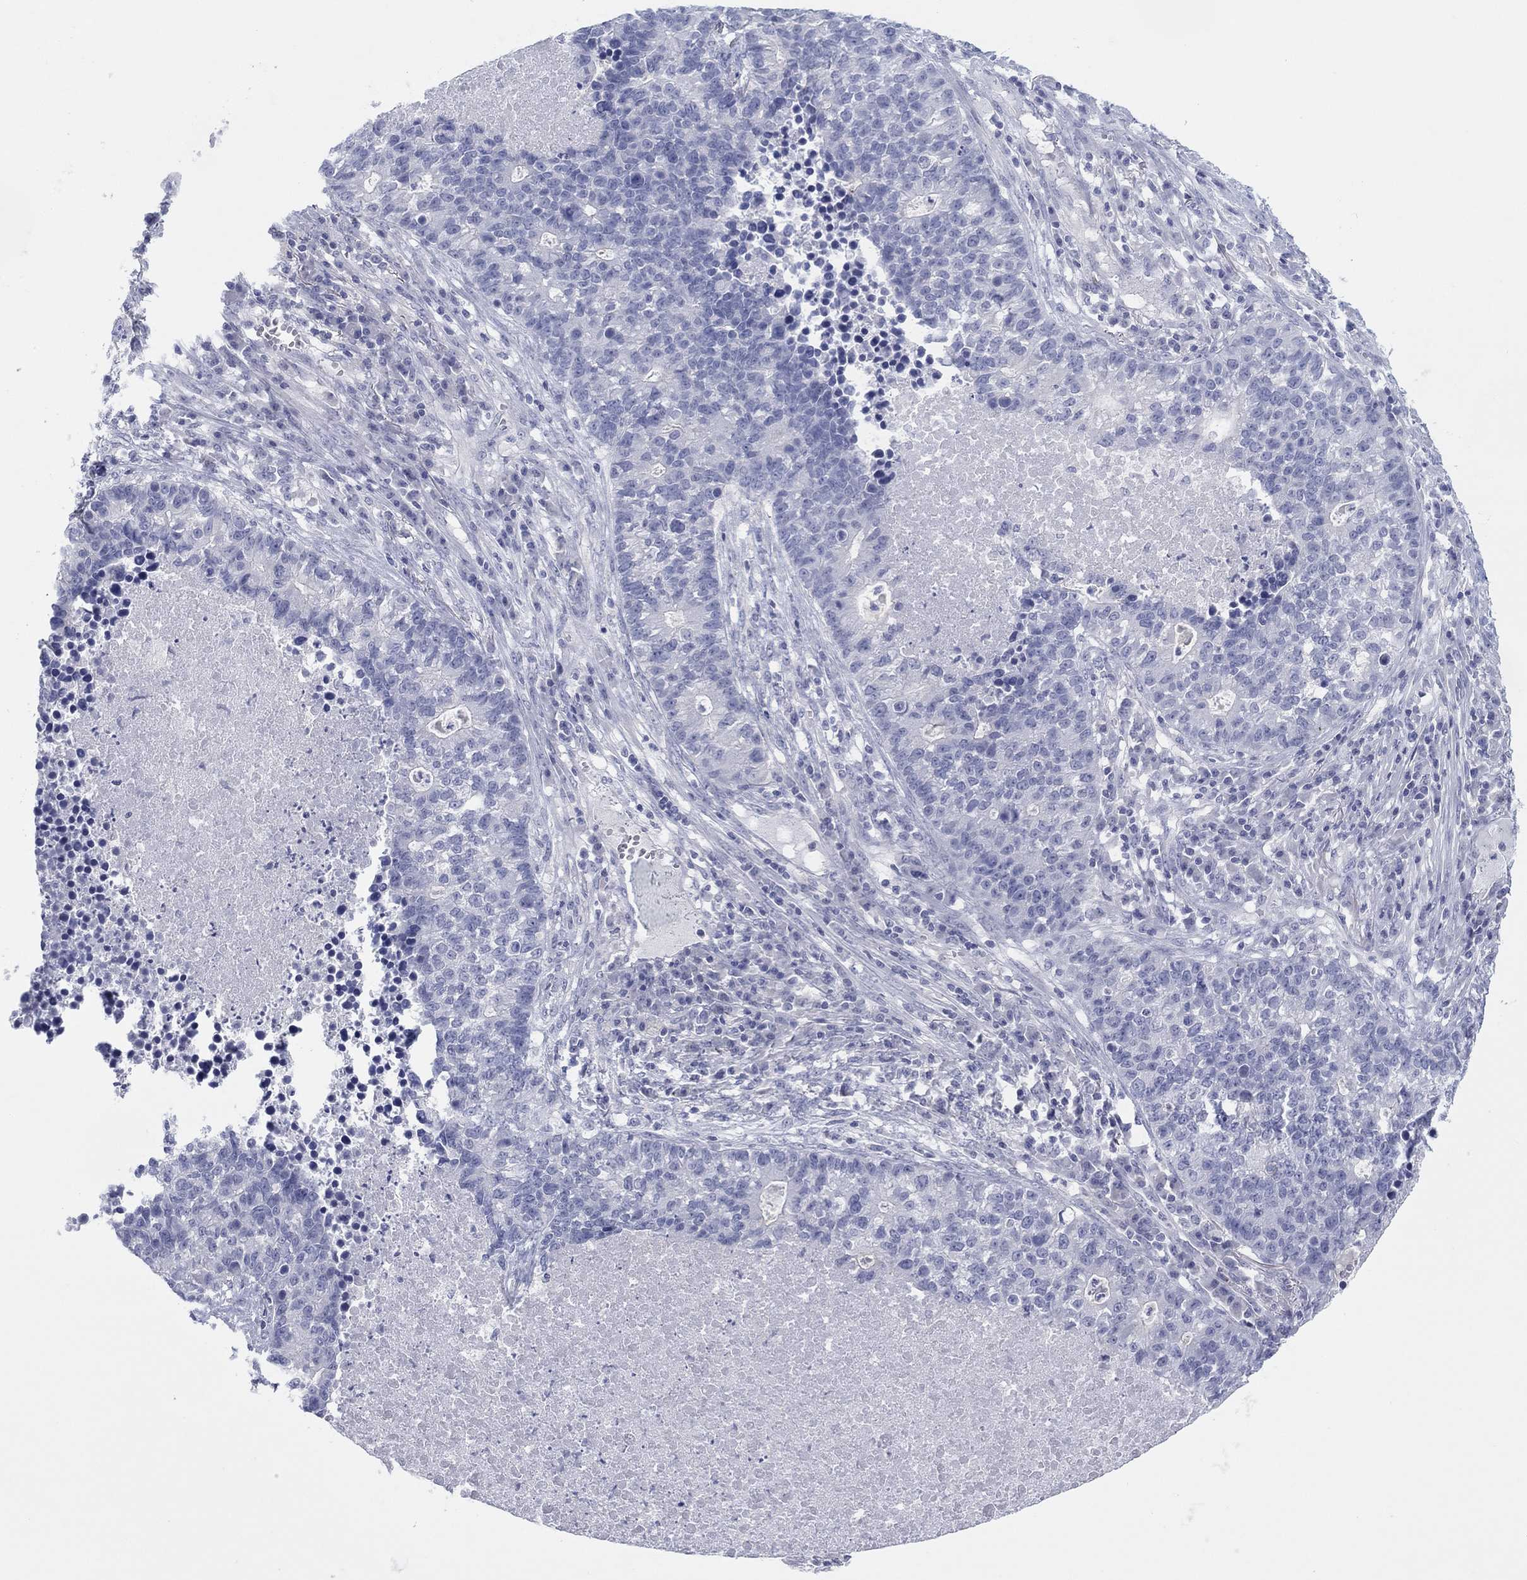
{"staining": {"intensity": "negative", "quantity": "none", "location": "none"}, "tissue": "lung cancer", "cell_type": "Tumor cells", "image_type": "cancer", "snomed": [{"axis": "morphology", "description": "Adenocarcinoma, NOS"}, {"axis": "topography", "description": "Lung"}], "caption": "IHC histopathology image of adenocarcinoma (lung) stained for a protein (brown), which demonstrates no positivity in tumor cells.", "gene": "CPNE6", "patient": {"sex": "male", "age": 57}}